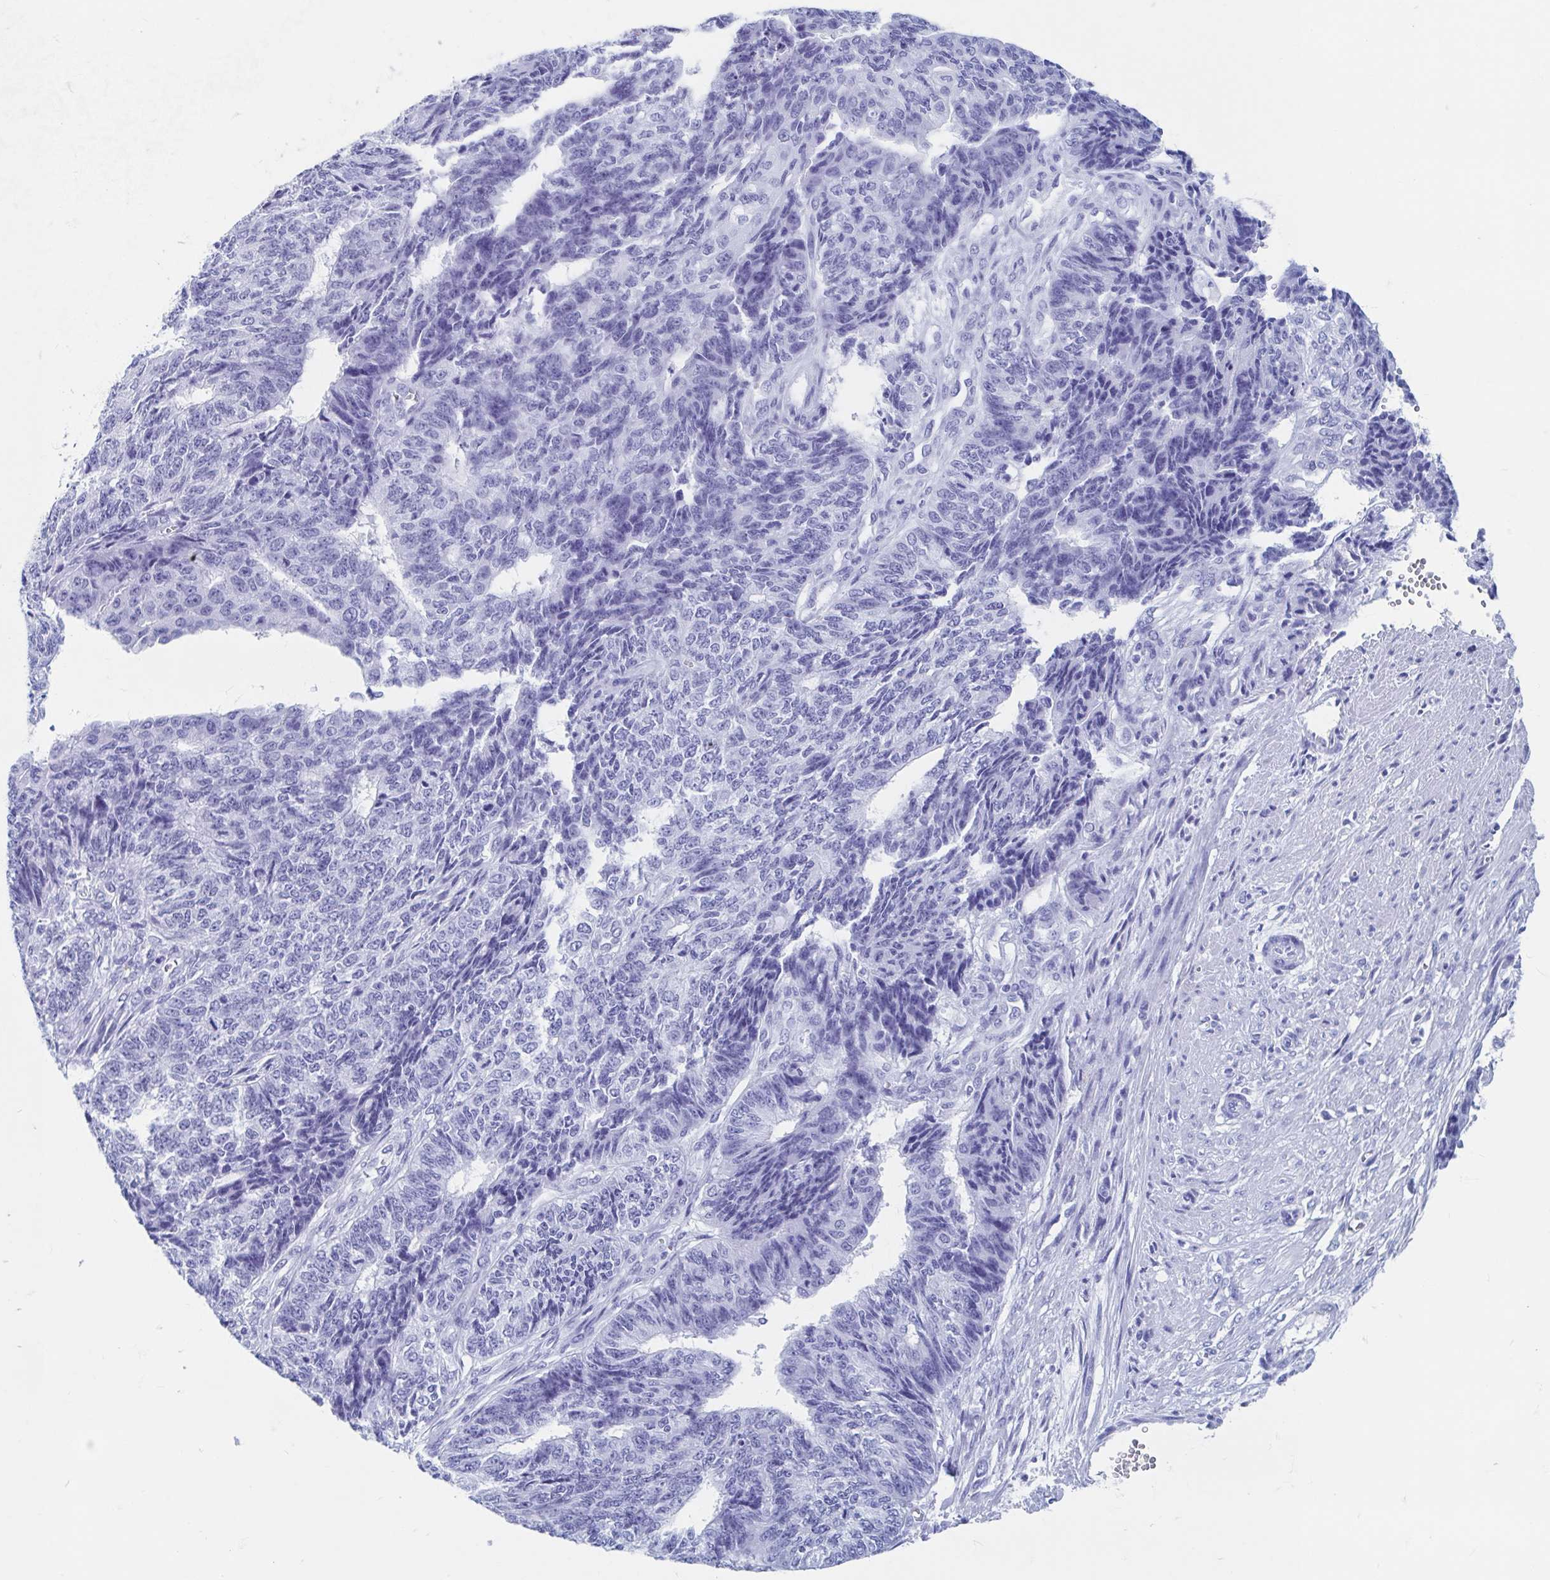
{"staining": {"intensity": "negative", "quantity": "none", "location": "none"}, "tissue": "endometrial cancer", "cell_type": "Tumor cells", "image_type": "cancer", "snomed": [{"axis": "morphology", "description": "Adenocarcinoma, NOS"}, {"axis": "topography", "description": "Endometrium"}], "caption": "Tumor cells show no significant protein positivity in adenocarcinoma (endometrial).", "gene": "HDGFL1", "patient": {"sex": "female", "age": 32}}